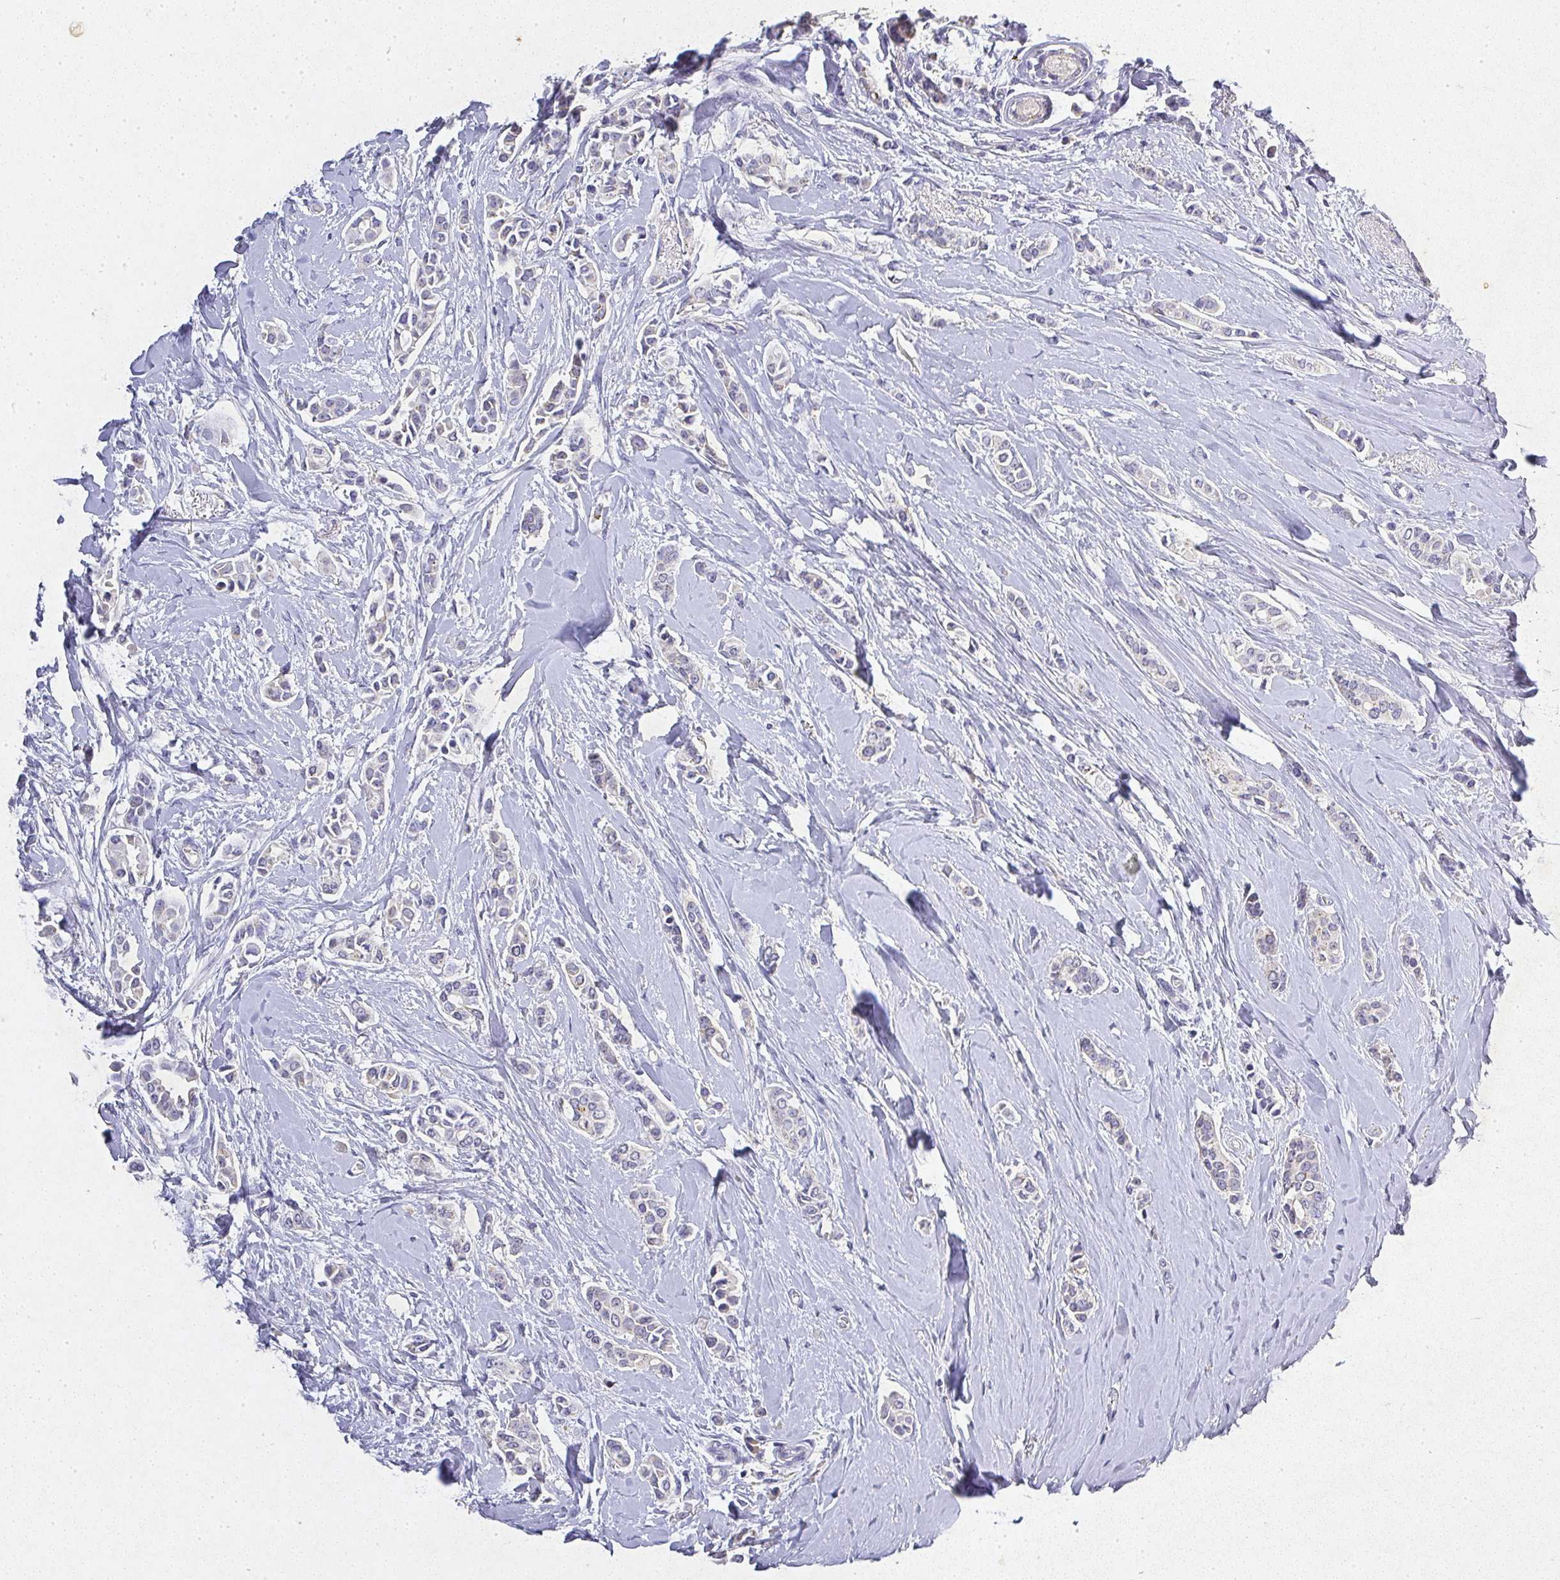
{"staining": {"intensity": "negative", "quantity": "none", "location": "none"}, "tissue": "breast cancer", "cell_type": "Tumor cells", "image_type": "cancer", "snomed": [{"axis": "morphology", "description": "Duct carcinoma"}, {"axis": "topography", "description": "Breast"}], "caption": "Breast cancer was stained to show a protein in brown. There is no significant positivity in tumor cells.", "gene": "RPS2", "patient": {"sex": "female", "age": 64}}